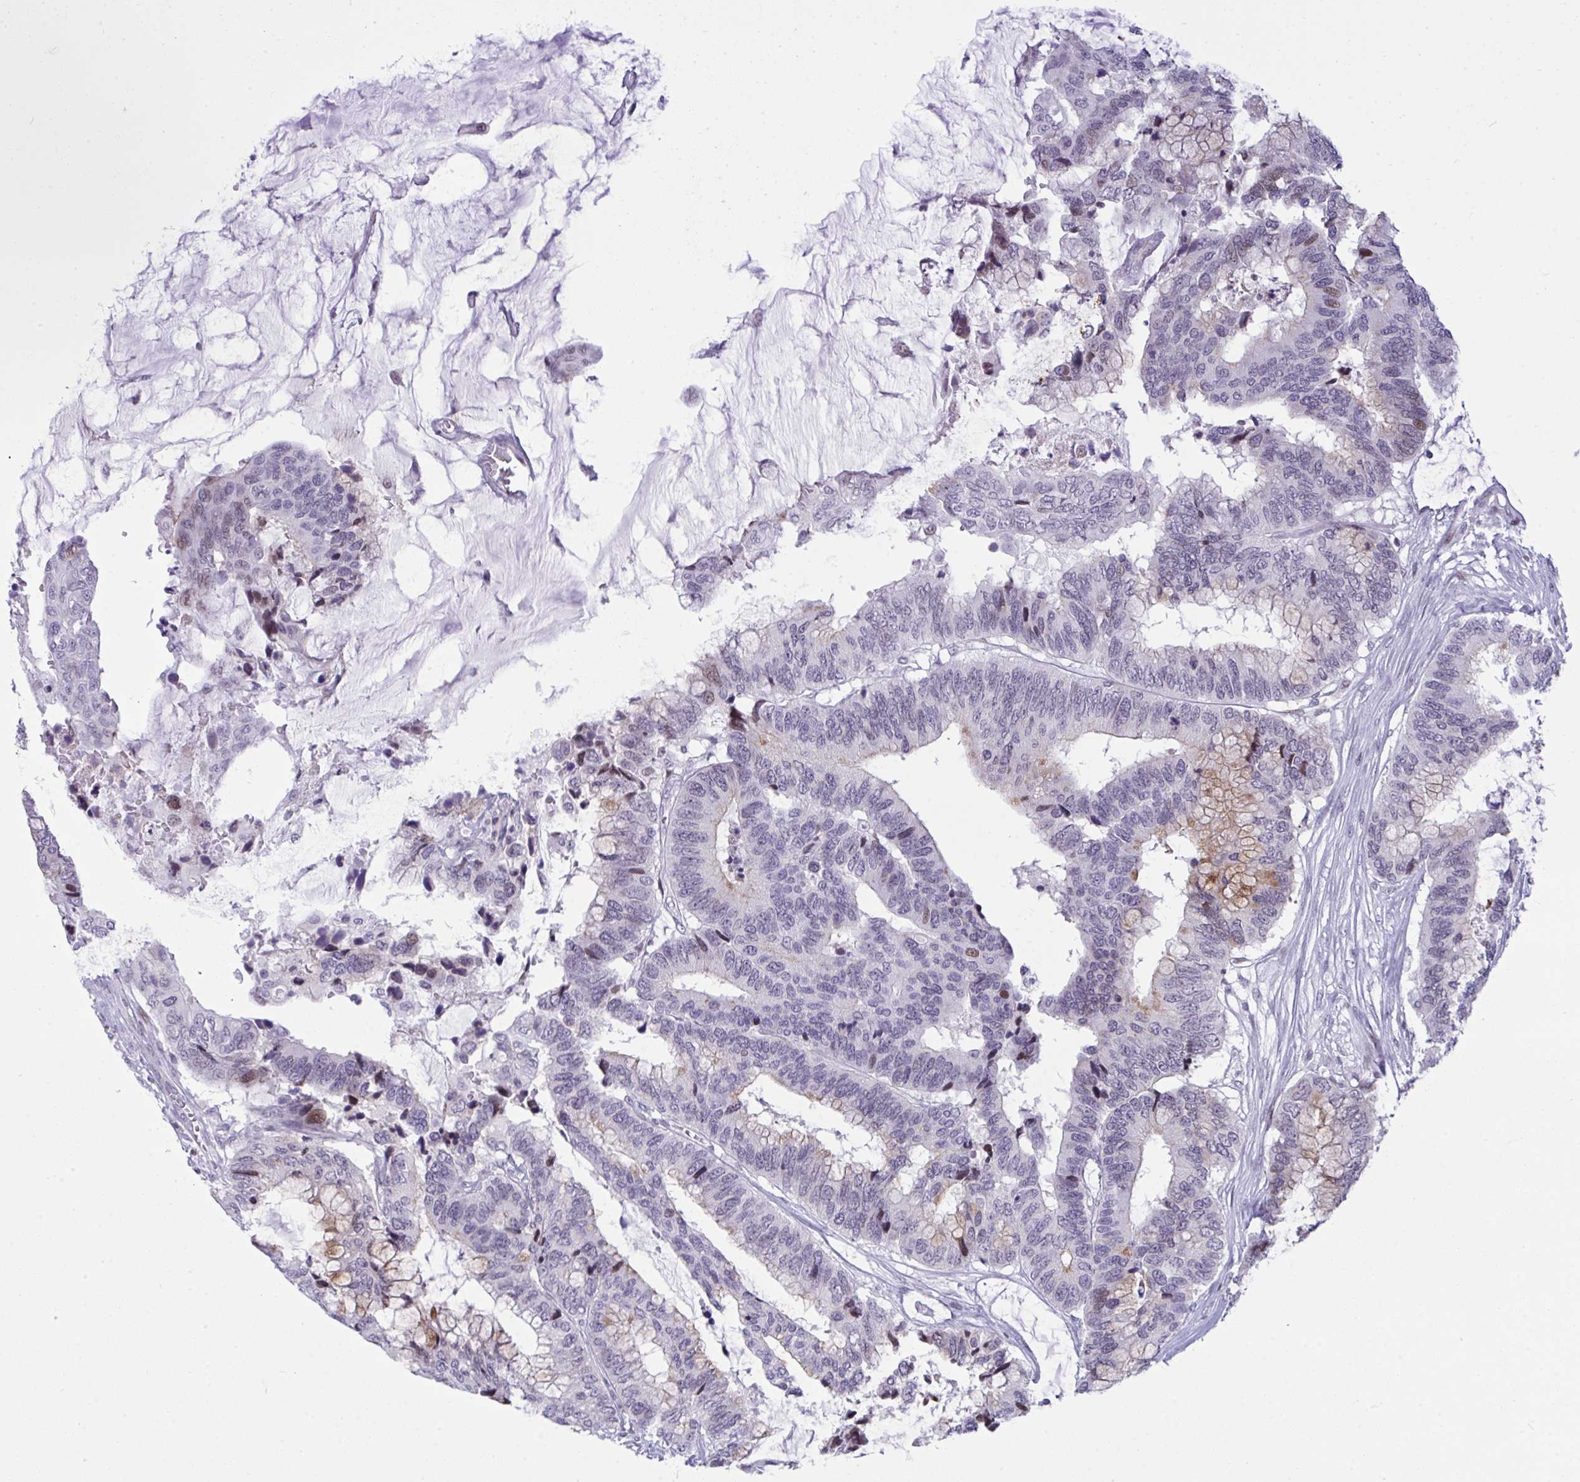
{"staining": {"intensity": "negative", "quantity": "none", "location": "none"}, "tissue": "colorectal cancer", "cell_type": "Tumor cells", "image_type": "cancer", "snomed": [{"axis": "morphology", "description": "Adenocarcinoma, NOS"}, {"axis": "topography", "description": "Rectum"}], "caption": "DAB (3,3'-diaminobenzidine) immunohistochemical staining of human colorectal cancer (adenocarcinoma) displays no significant positivity in tumor cells.", "gene": "ZFHX3", "patient": {"sex": "female", "age": 59}}